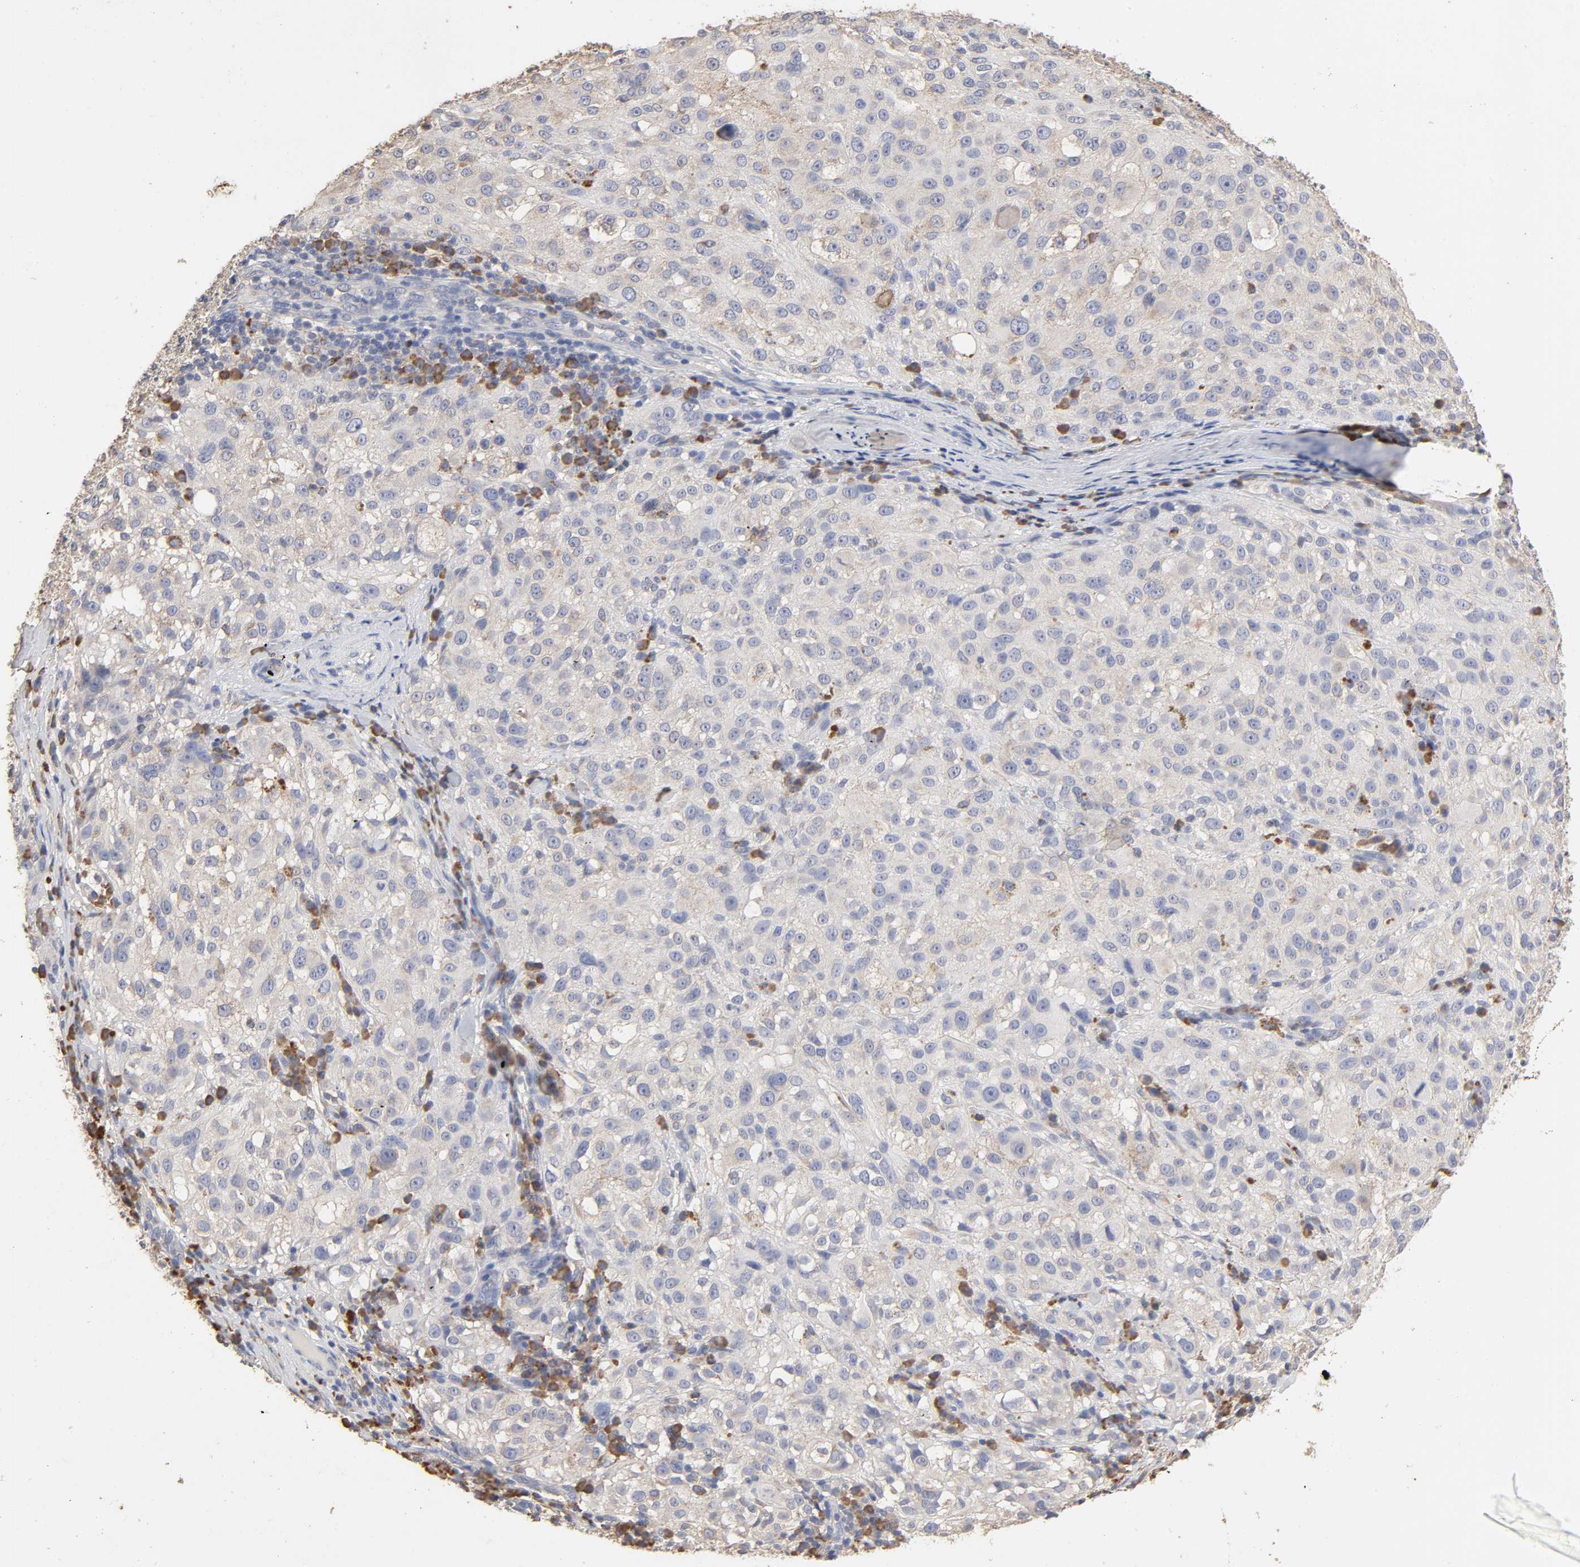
{"staining": {"intensity": "weak", "quantity": "<25%", "location": "cytoplasmic/membranous"}, "tissue": "melanoma", "cell_type": "Tumor cells", "image_type": "cancer", "snomed": [{"axis": "morphology", "description": "Necrosis, NOS"}, {"axis": "morphology", "description": "Malignant melanoma, NOS"}, {"axis": "topography", "description": "Skin"}], "caption": "IHC histopathology image of neoplastic tissue: human malignant melanoma stained with DAB demonstrates no significant protein expression in tumor cells. (DAB immunohistochemistry (IHC) with hematoxylin counter stain).", "gene": "EIF4G2", "patient": {"sex": "female", "age": 87}}